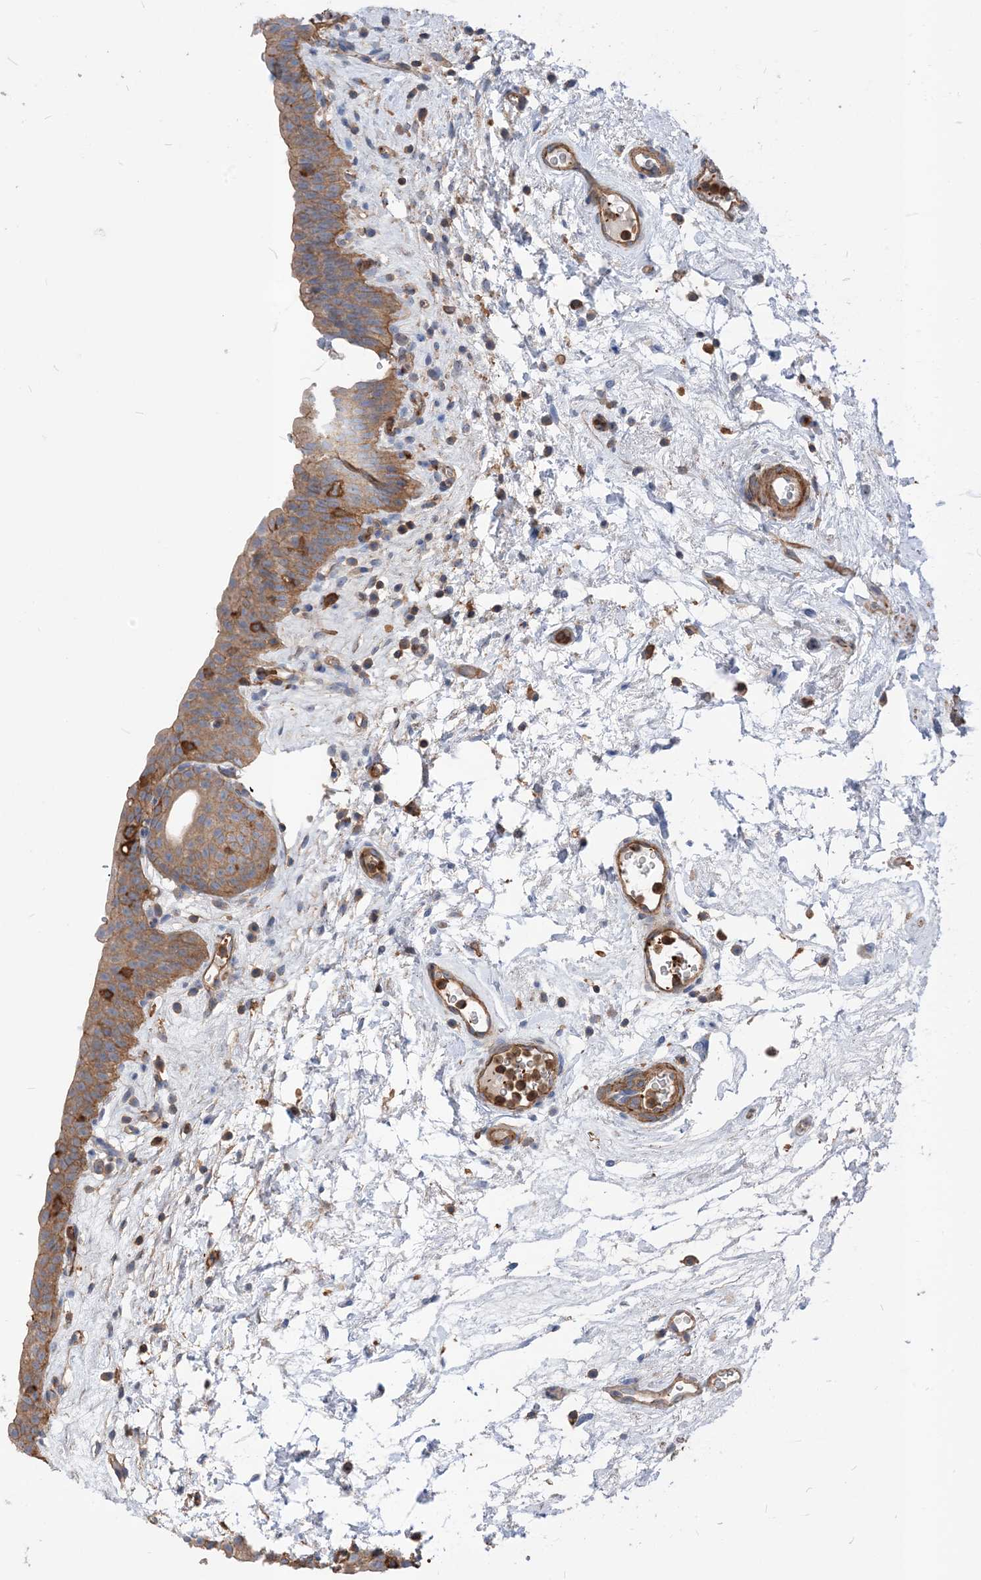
{"staining": {"intensity": "moderate", "quantity": ">75%", "location": "cytoplasmic/membranous"}, "tissue": "urinary bladder", "cell_type": "Urothelial cells", "image_type": "normal", "snomed": [{"axis": "morphology", "description": "Normal tissue, NOS"}, {"axis": "topography", "description": "Urinary bladder"}], "caption": "There is medium levels of moderate cytoplasmic/membranous expression in urothelial cells of benign urinary bladder, as demonstrated by immunohistochemical staining (brown color).", "gene": "PARVG", "patient": {"sex": "male", "age": 83}}